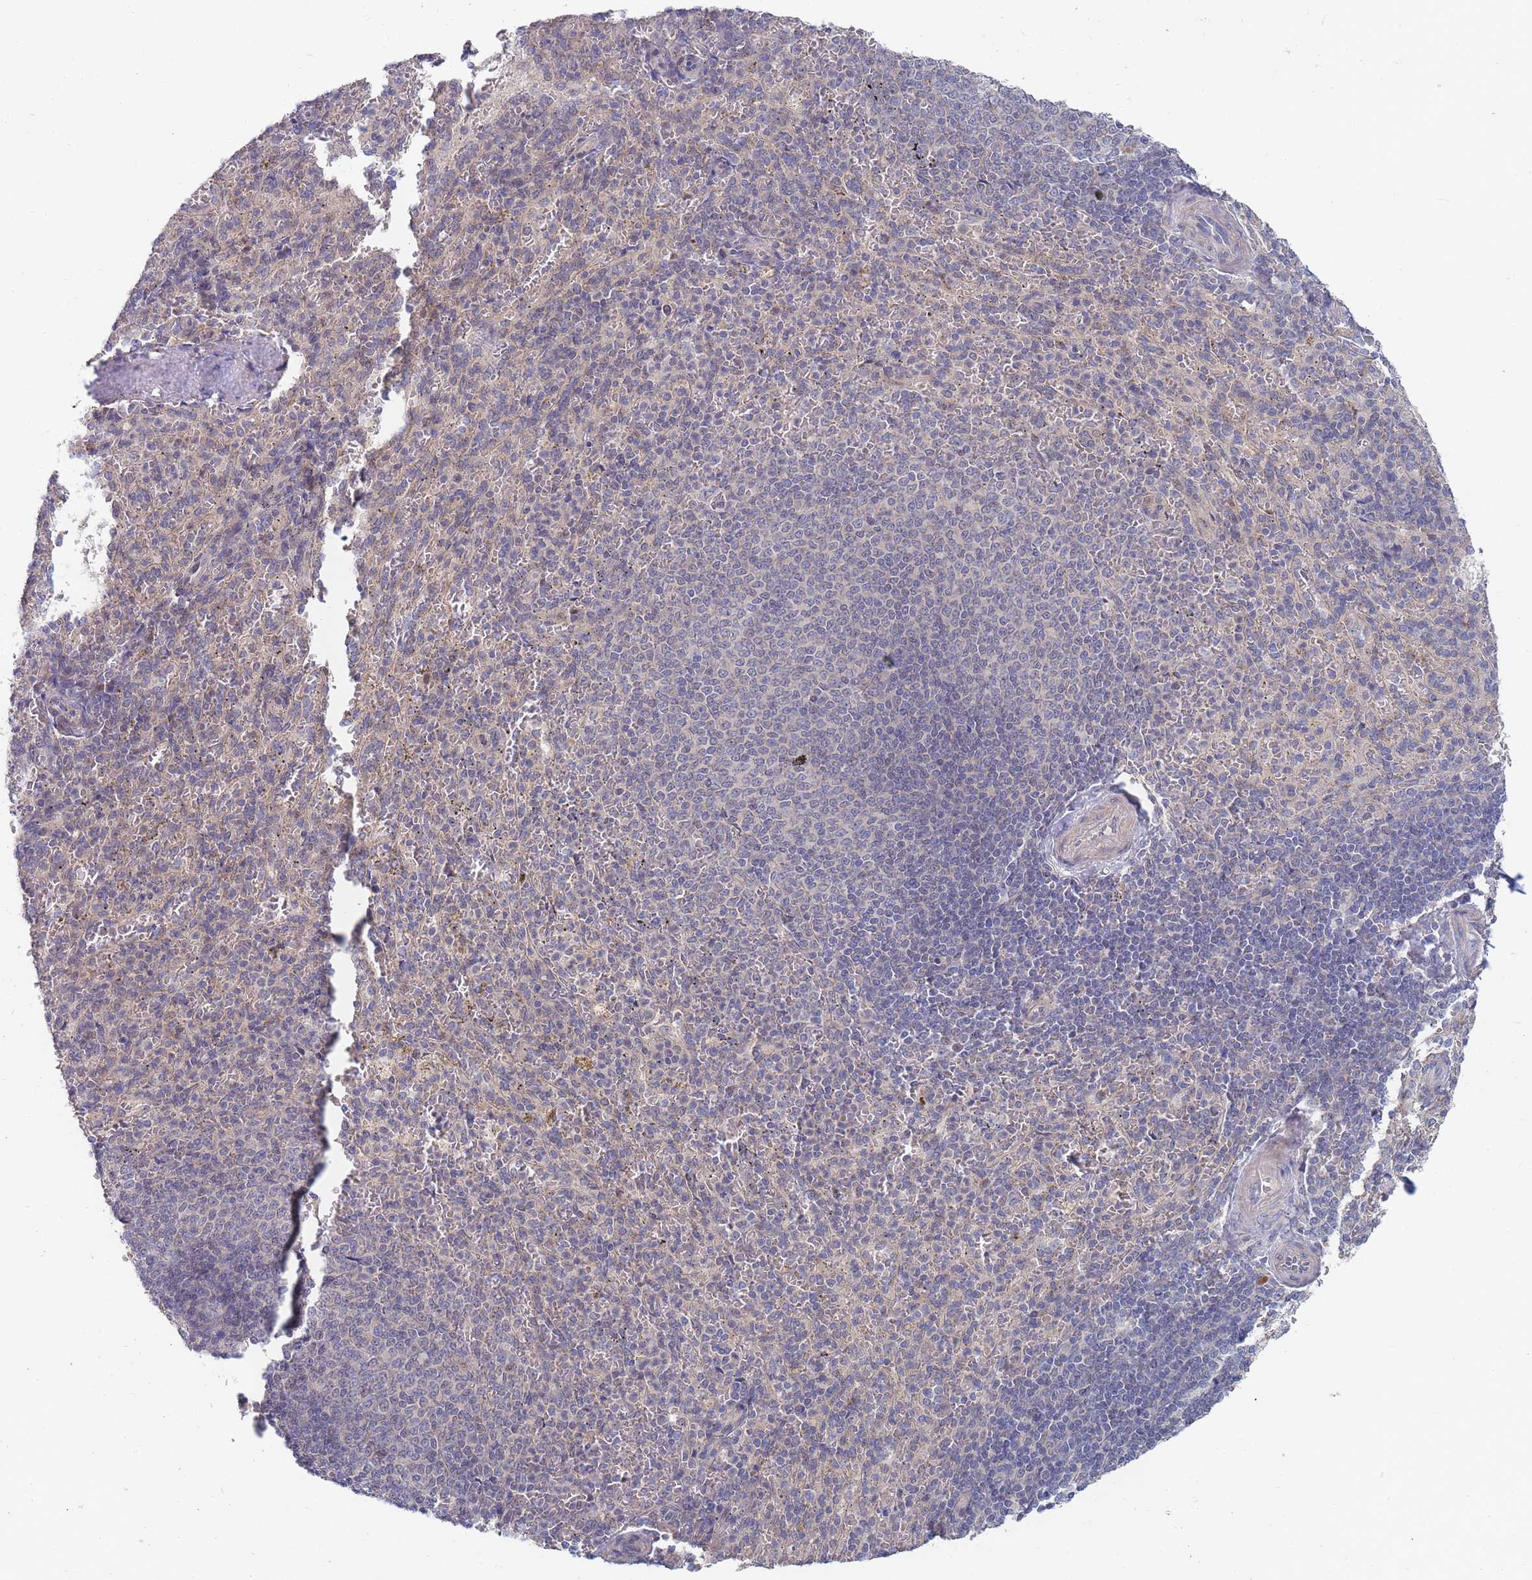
{"staining": {"intensity": "negative", "quantity": "none", "location": "none"}, "tissue": "spleen", "cell_type": "Cells in red pulp", "image_type": "normal", "snomed": [{"axis": "morphology", "description": "Normal tissue, NOS"}, {"axis": "topography", "description": "Spleen"}], "caption": "A micrograph of spleen stained for a protein demonstrates no brown staining in cells in red pulp.", "gene": "SLC35F5", "patient": {"sex": "female", "age": 21}}